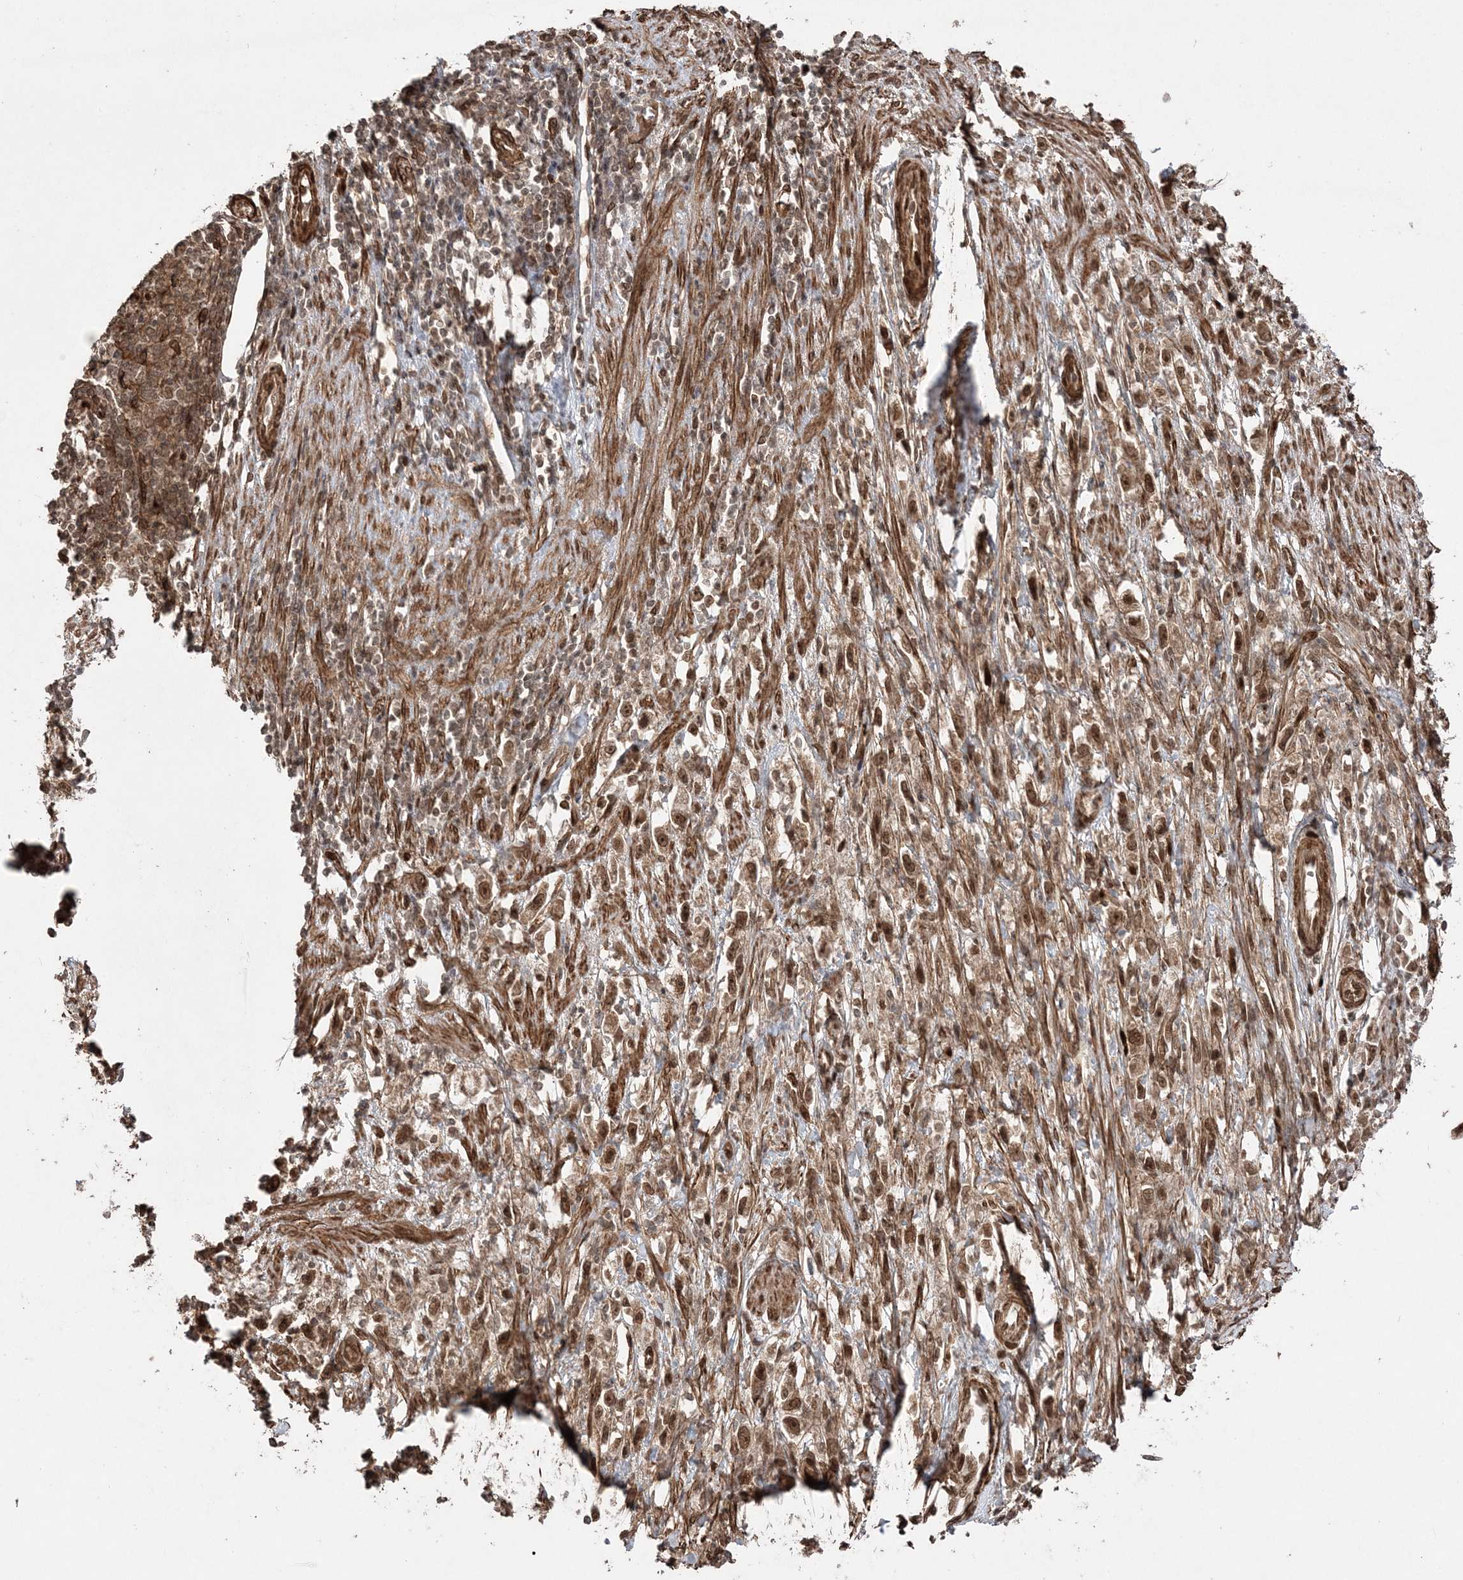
{"staining": {"intensity": "moderate", "quantity": ">75%", "location": "cytoplasmic/membranous,nuclear"}, "tissue": "stomach cancer", "cell_type": "Tumor cells", "image_type": "cancer", "snomed": [{"axis": "morphology", "description": "Adenocarcinoma, NOS"}, {"axis": "topography", "description": "Stomach"}], "caption": "An immunohistochemistry photomicrograph of tumor tissue is shown. Protein staining in brown labels moderate cytoplasmic/membranous and nuclear positivity in adenocarcinoma (stomach) within tumor cells. The protein of interest is shown in brown color, while the nuclei are stained blue.", "gene": "ETAA1", "patient": {"sex": "female", "age": 59}}